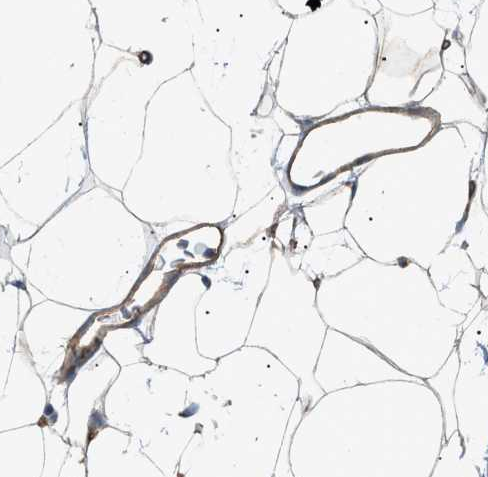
{"staining": {"intensity": "weak", "quantity": ">75%", "location": "cytoplasmic/membranous"}, "tissue": "adipose tissue", "cell_type": "Adipocytes", "image_type": "normal", "snomed": [{"axis": "morphology", "description": "Normal tissue, NOS"}, {"axis": "topography", "description": "Breast"}, {"axis": "topography", "description": "Soft tissue"}], "caption": "Protein staining exhibits weak cytoplasmic/membranous staining in about >75% of adipocytes in unremarkable adipose tissue. (DAB = brown stain, brightfield microscopy at high magnification).", "gene": "ZFHX2", "patient": {"sex": "female", "age": 75}}